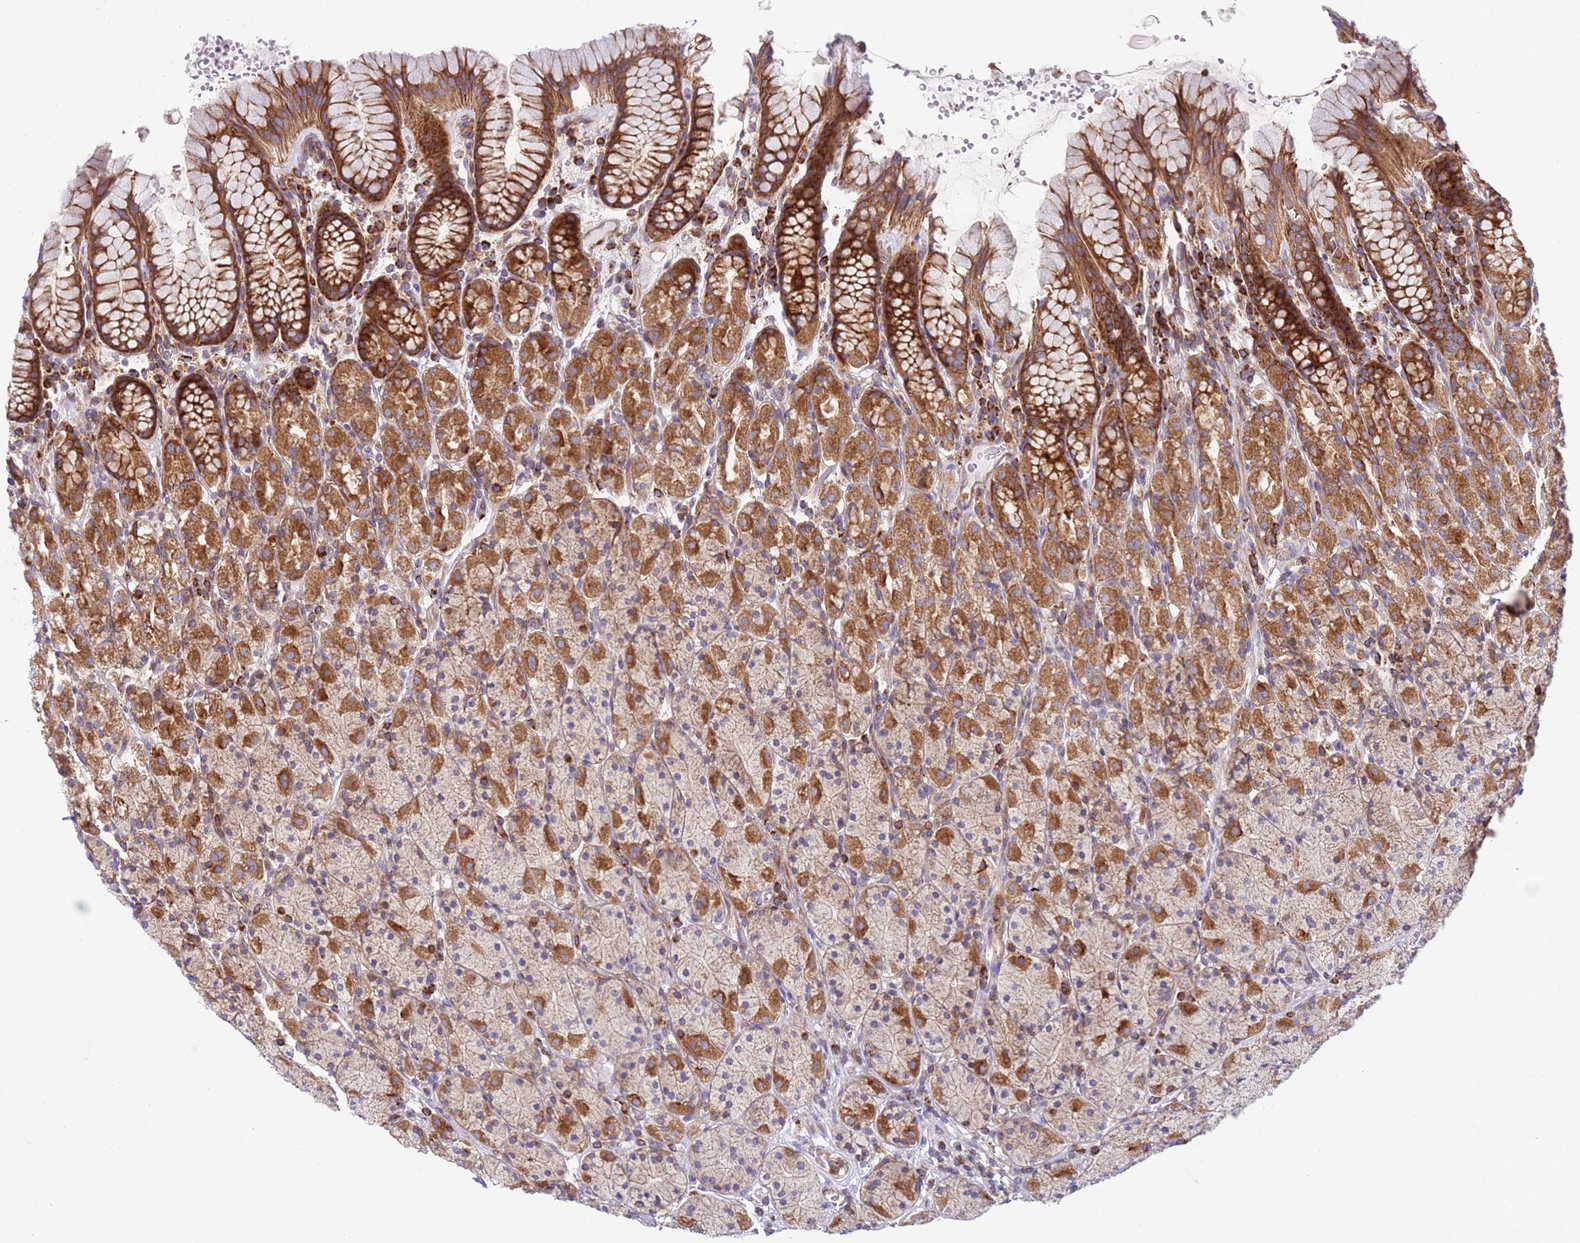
{"staining": {"intensity": "strong", "quantity": "25%-75%", "location": "cytoplasmic/membranous"}, "tissue": "stomach", "cell_type": "Glandular cells", "image_type": "normal", "snomed": [{"axis": "morphology", "description": "Normal tissue, NOS"}, {"axis": "topography", "description": "Stomach, upper"}, {"axis": "topography", "description": "Stomach"}], "caption": "Stomach stained with immunohistochemistry (IHC) shows strong cytoplasmic/membranous expression in approximately 25%-75% of glandular cells. Using DAB (3,3'-diaminobenzidine) (brown) and hematoxylin (blue) stains, captured at high magnification using brightfield microscopy.", "gene": "ZMYM5", "patient": {"sex": "male", "age": 62}}